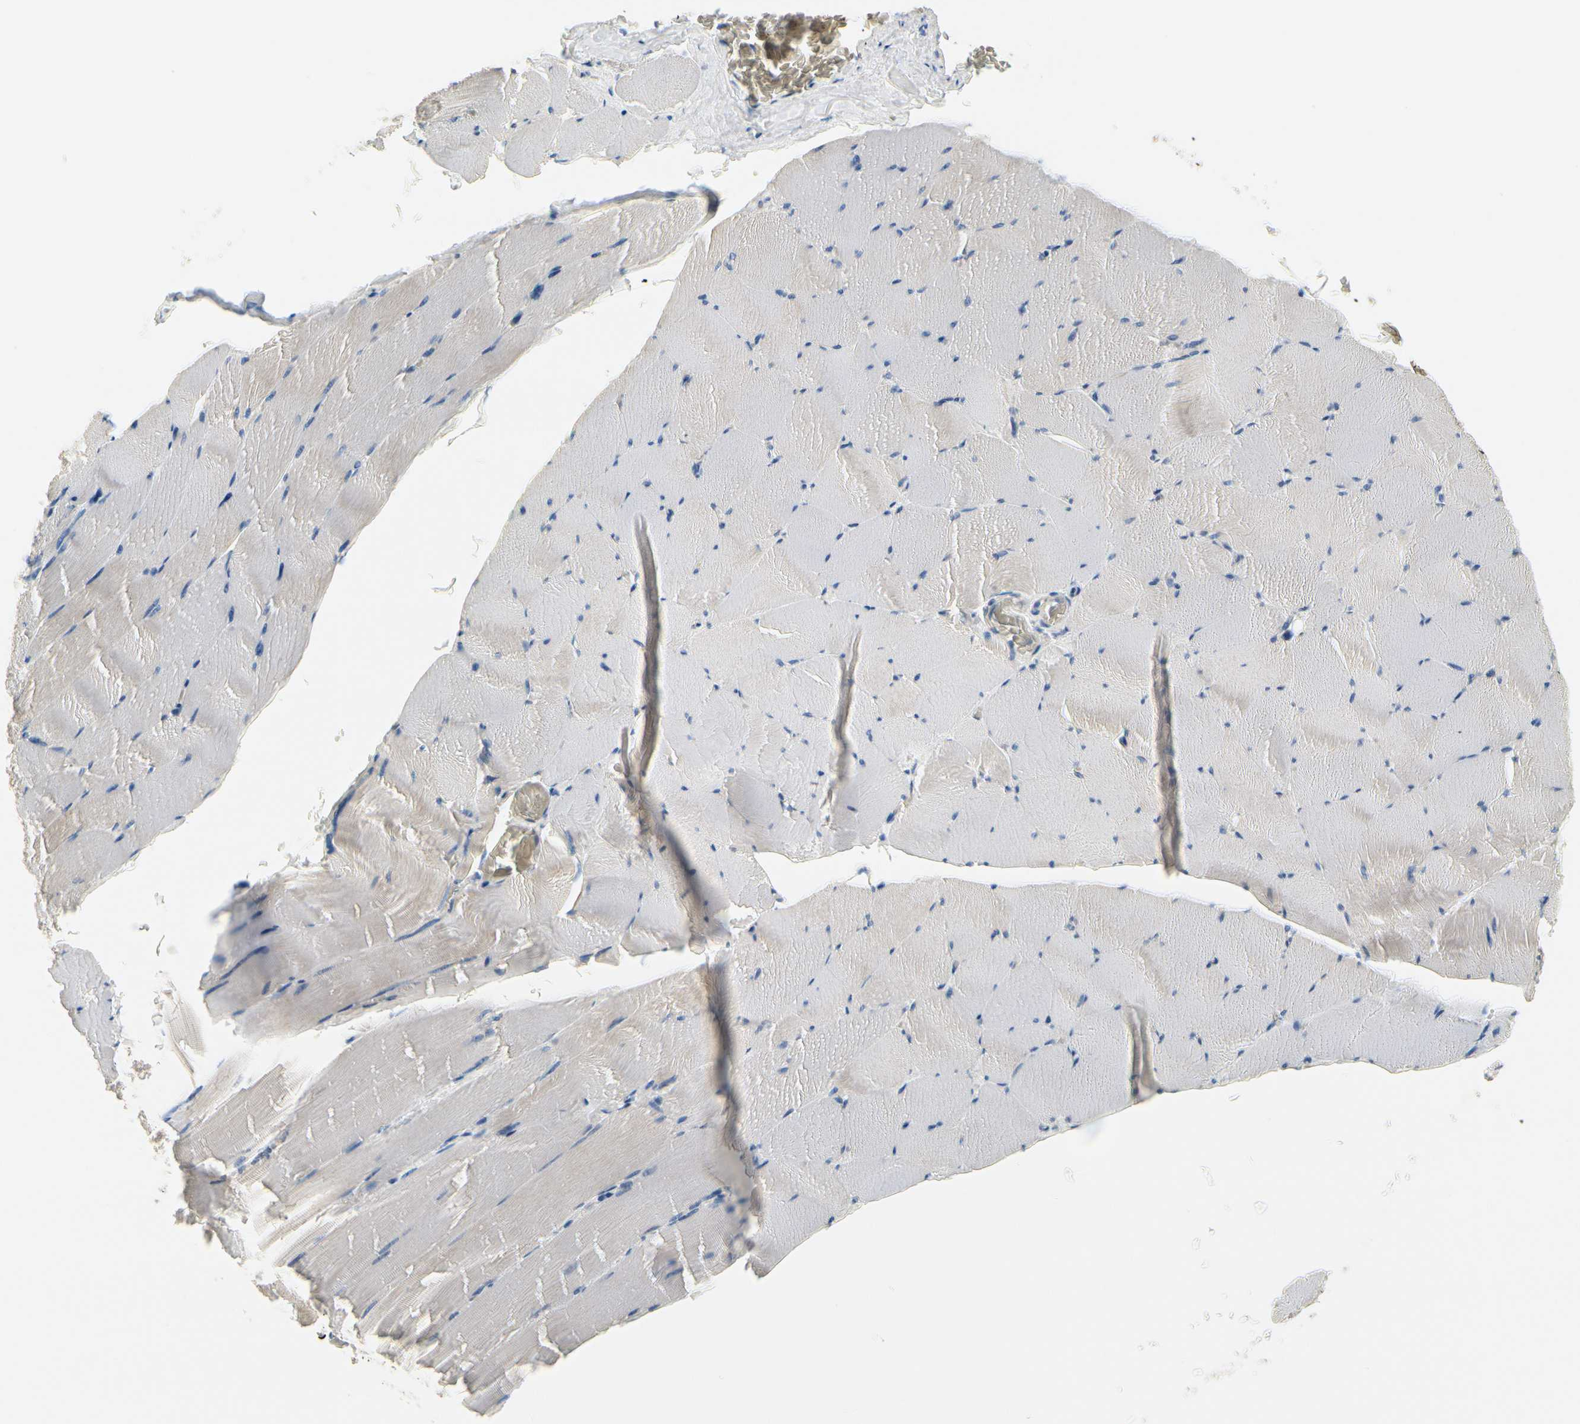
{"staining": {"intensity": "moderate", "quantity": "25%-75%", "location": "cytoplasmic/membranous"}, "tissue": "skeletal muscle", "cell_type": "Myocytes", "image_type": "normal", "snomed": [{"axis": "morphology", "description": "Normal tissue, NOS"}, {"axis": "topography", "description": "Skeletal muscle"}], "caption": "A brown stain highlights moderate cytoplasmic/membranous positivity of a protein in myocytes of normal skeletal muscle. (IHC, brightfield microscopy, high magnification).", "gene": "FCER2", "patient": {"sex": "male", "age": 62}}